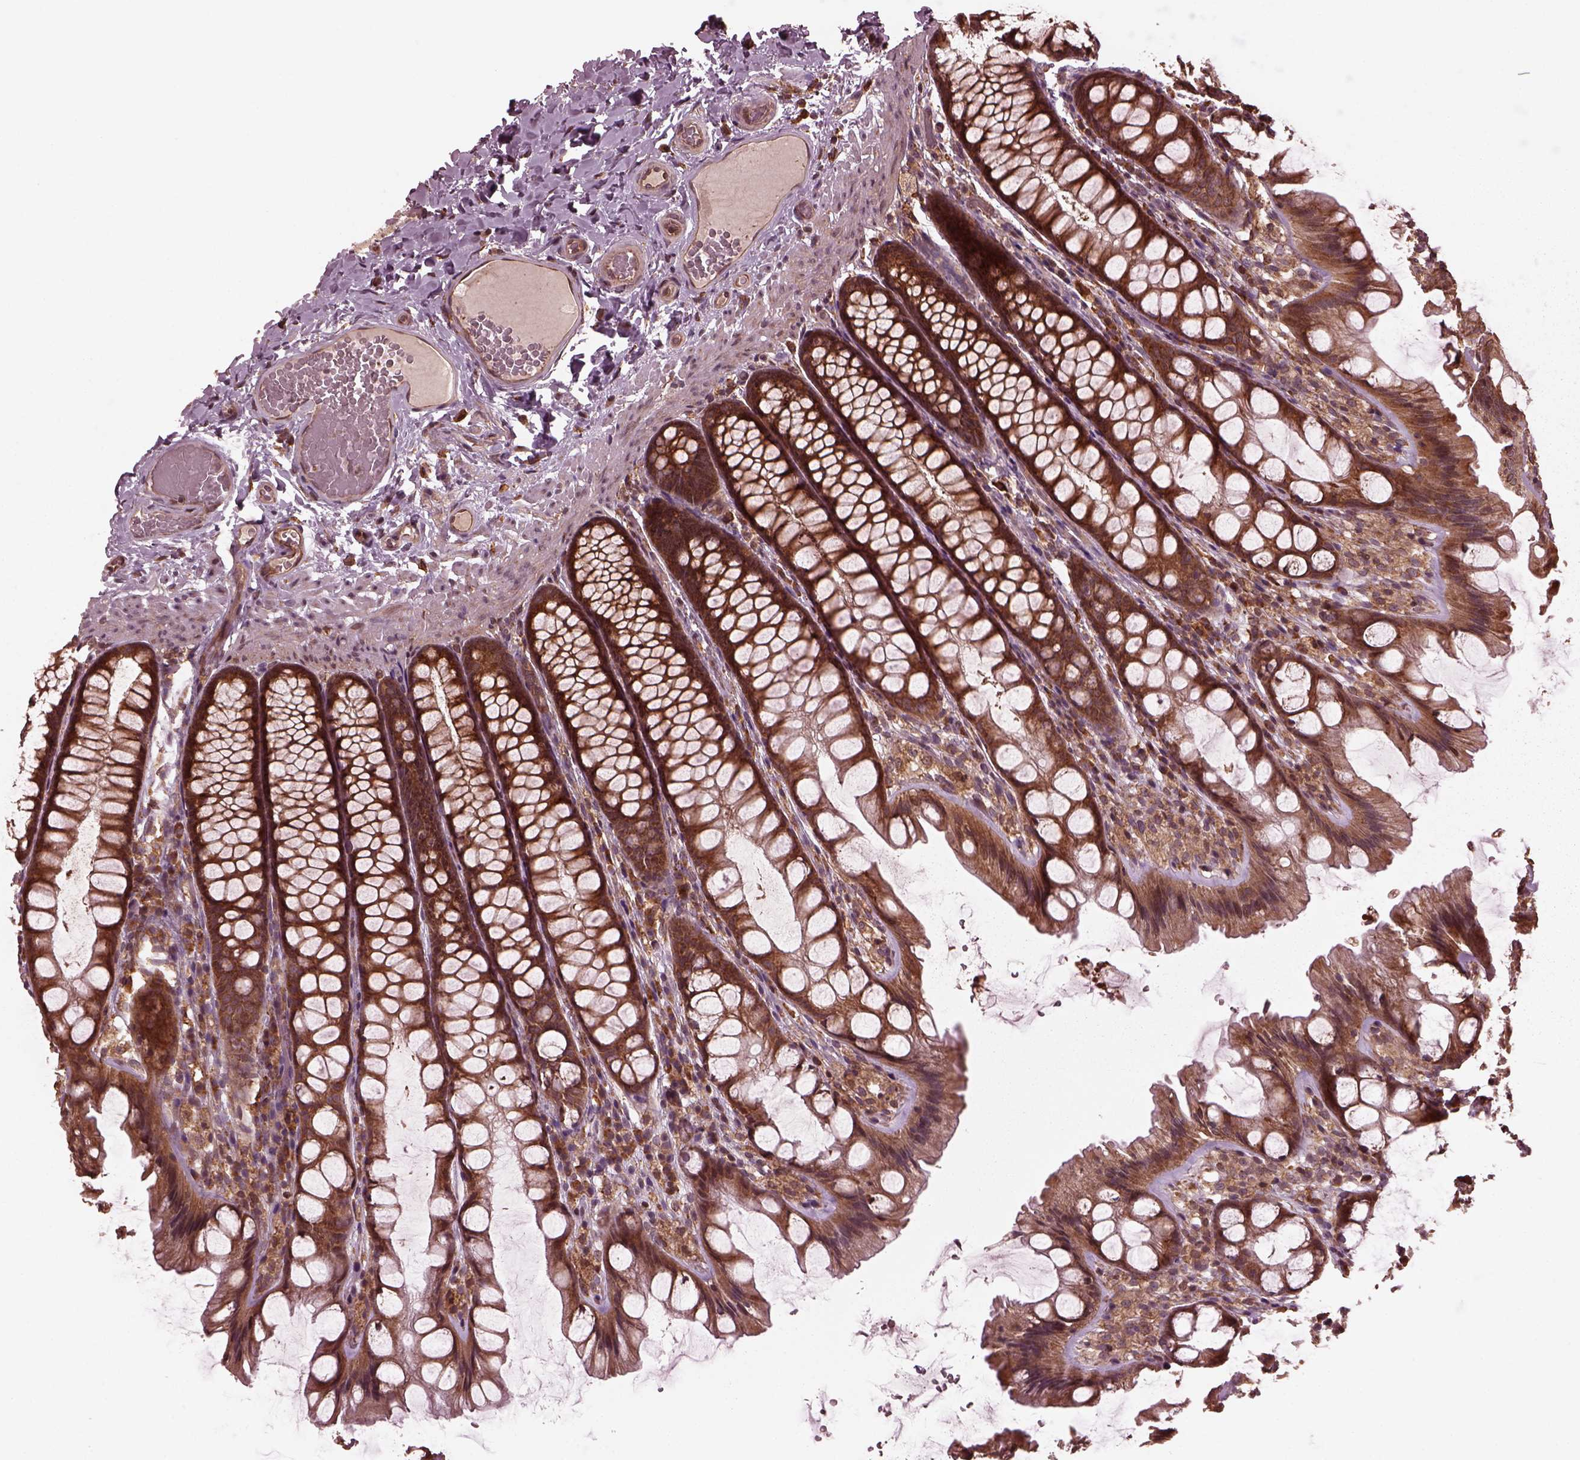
{"staining": {"intensity": "moderate", "quantity": ">75%", "location": "cytoplasmic/membranous"}, "tissue": "colon", "cell_type": "Endothelial cells", "image_type": "normal", "snomed": [{"axis": "morphology", "description": "Normal tissue, NOS"}, {"axis": "topography", "description": "Colon"}], "caption": "DAB (3,3'-diaminobenzidine) immunohistochemical staining of normal colon shows moderate cytoplasmic/membranous protein staining in about >75% of endothelial cells.", "gene": "ZNF292", "patient": {"sex": "male", "age": 47}}